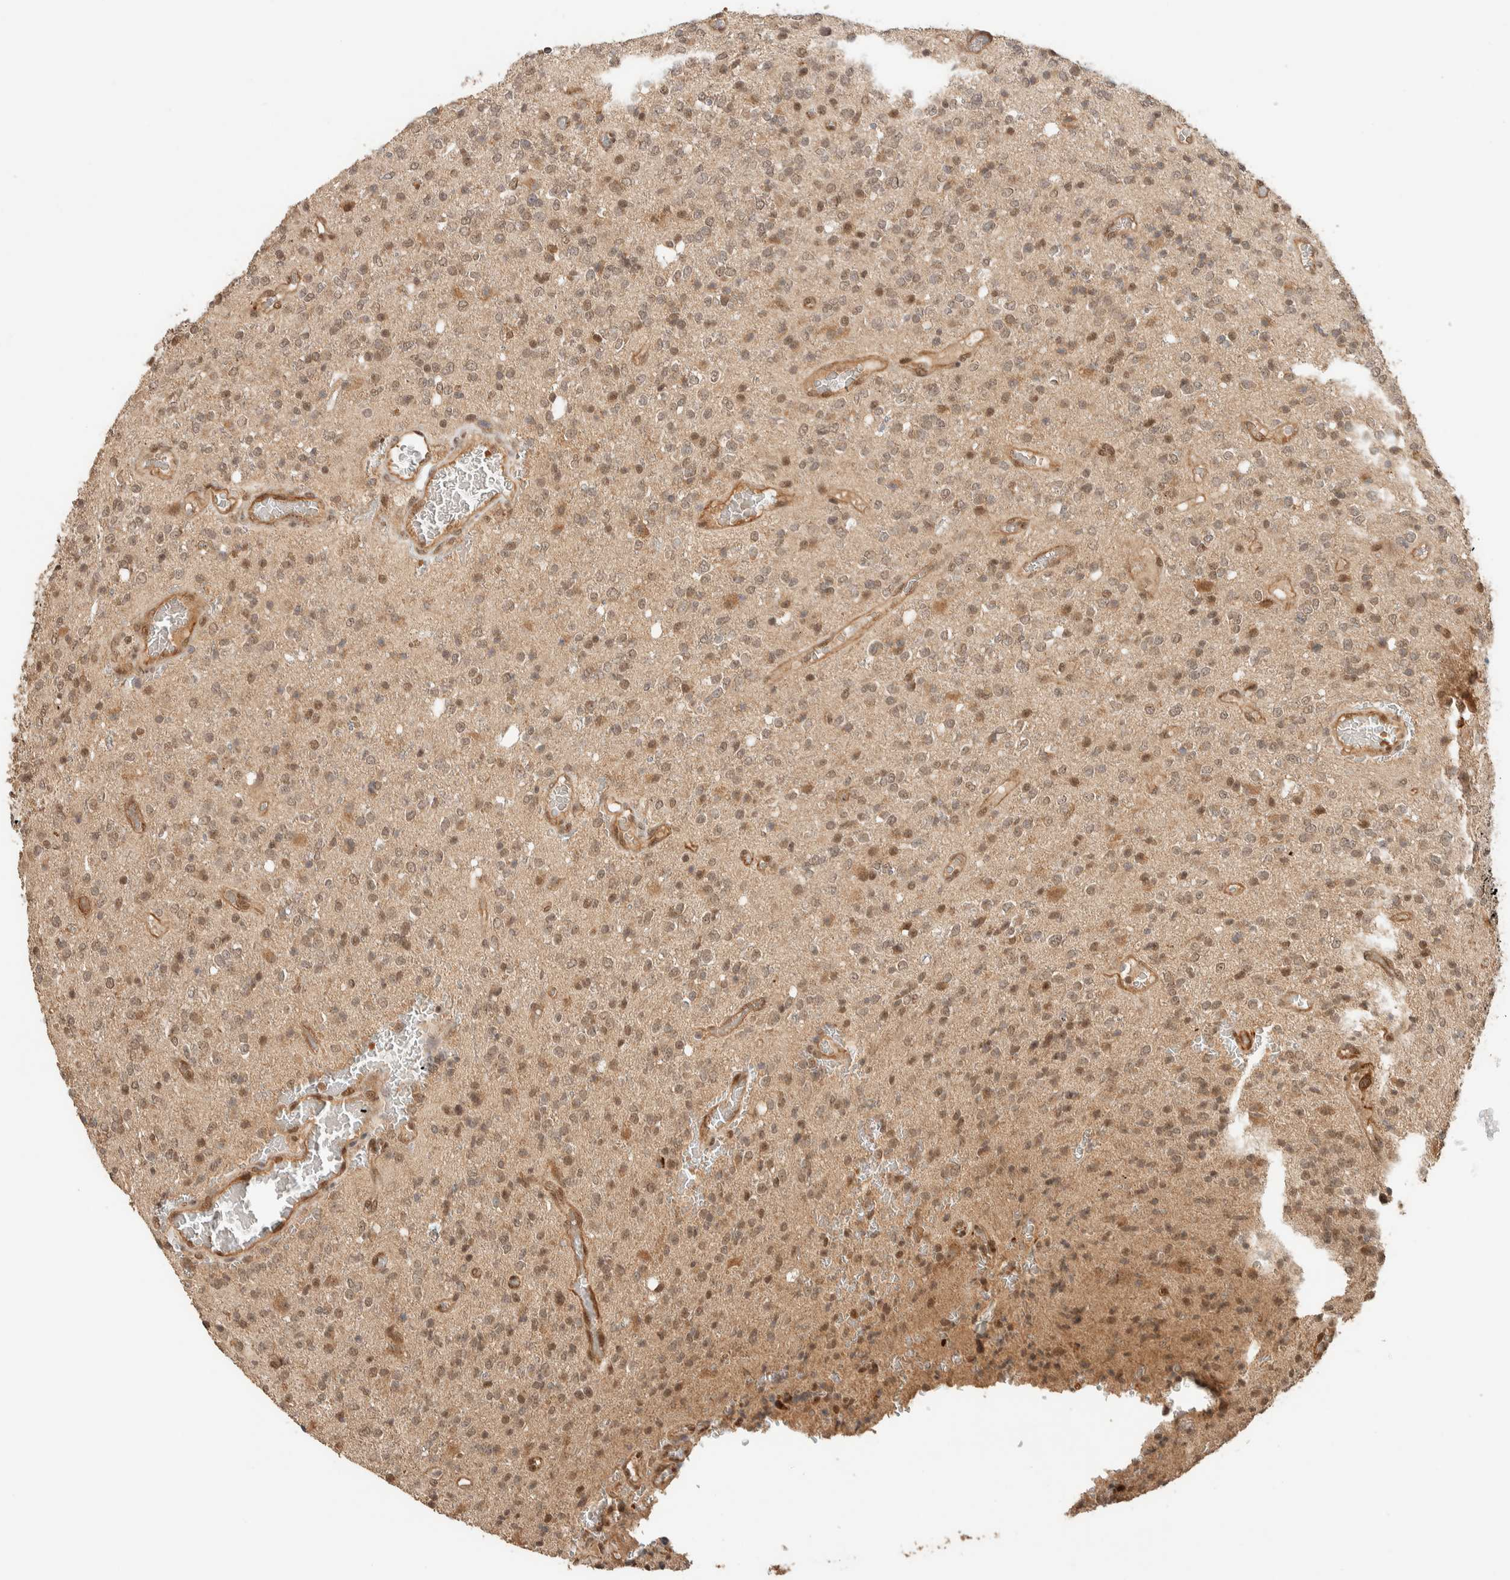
{"staining": {"intensity": "weak", "quantity": ">75%", "location": "cytoplasmic/membranous,nuclear"}, "tissue": "glioma", "cell_type": "Tumor cells", "image_type": "cancer", "snomed": [{"axis": "morphology", "description": "Glioma, malignant, High grade"}, {"axis": "topography", "description": "Brain"}], "caption": "Protein staining exhibits weak cytoplasmic/membranous and nuclear staining in about >75% of tumor cells in high-grade glioma (malignant).", "gene": "ZBTB2", "patient": {"sex": "male", "age": 34}}